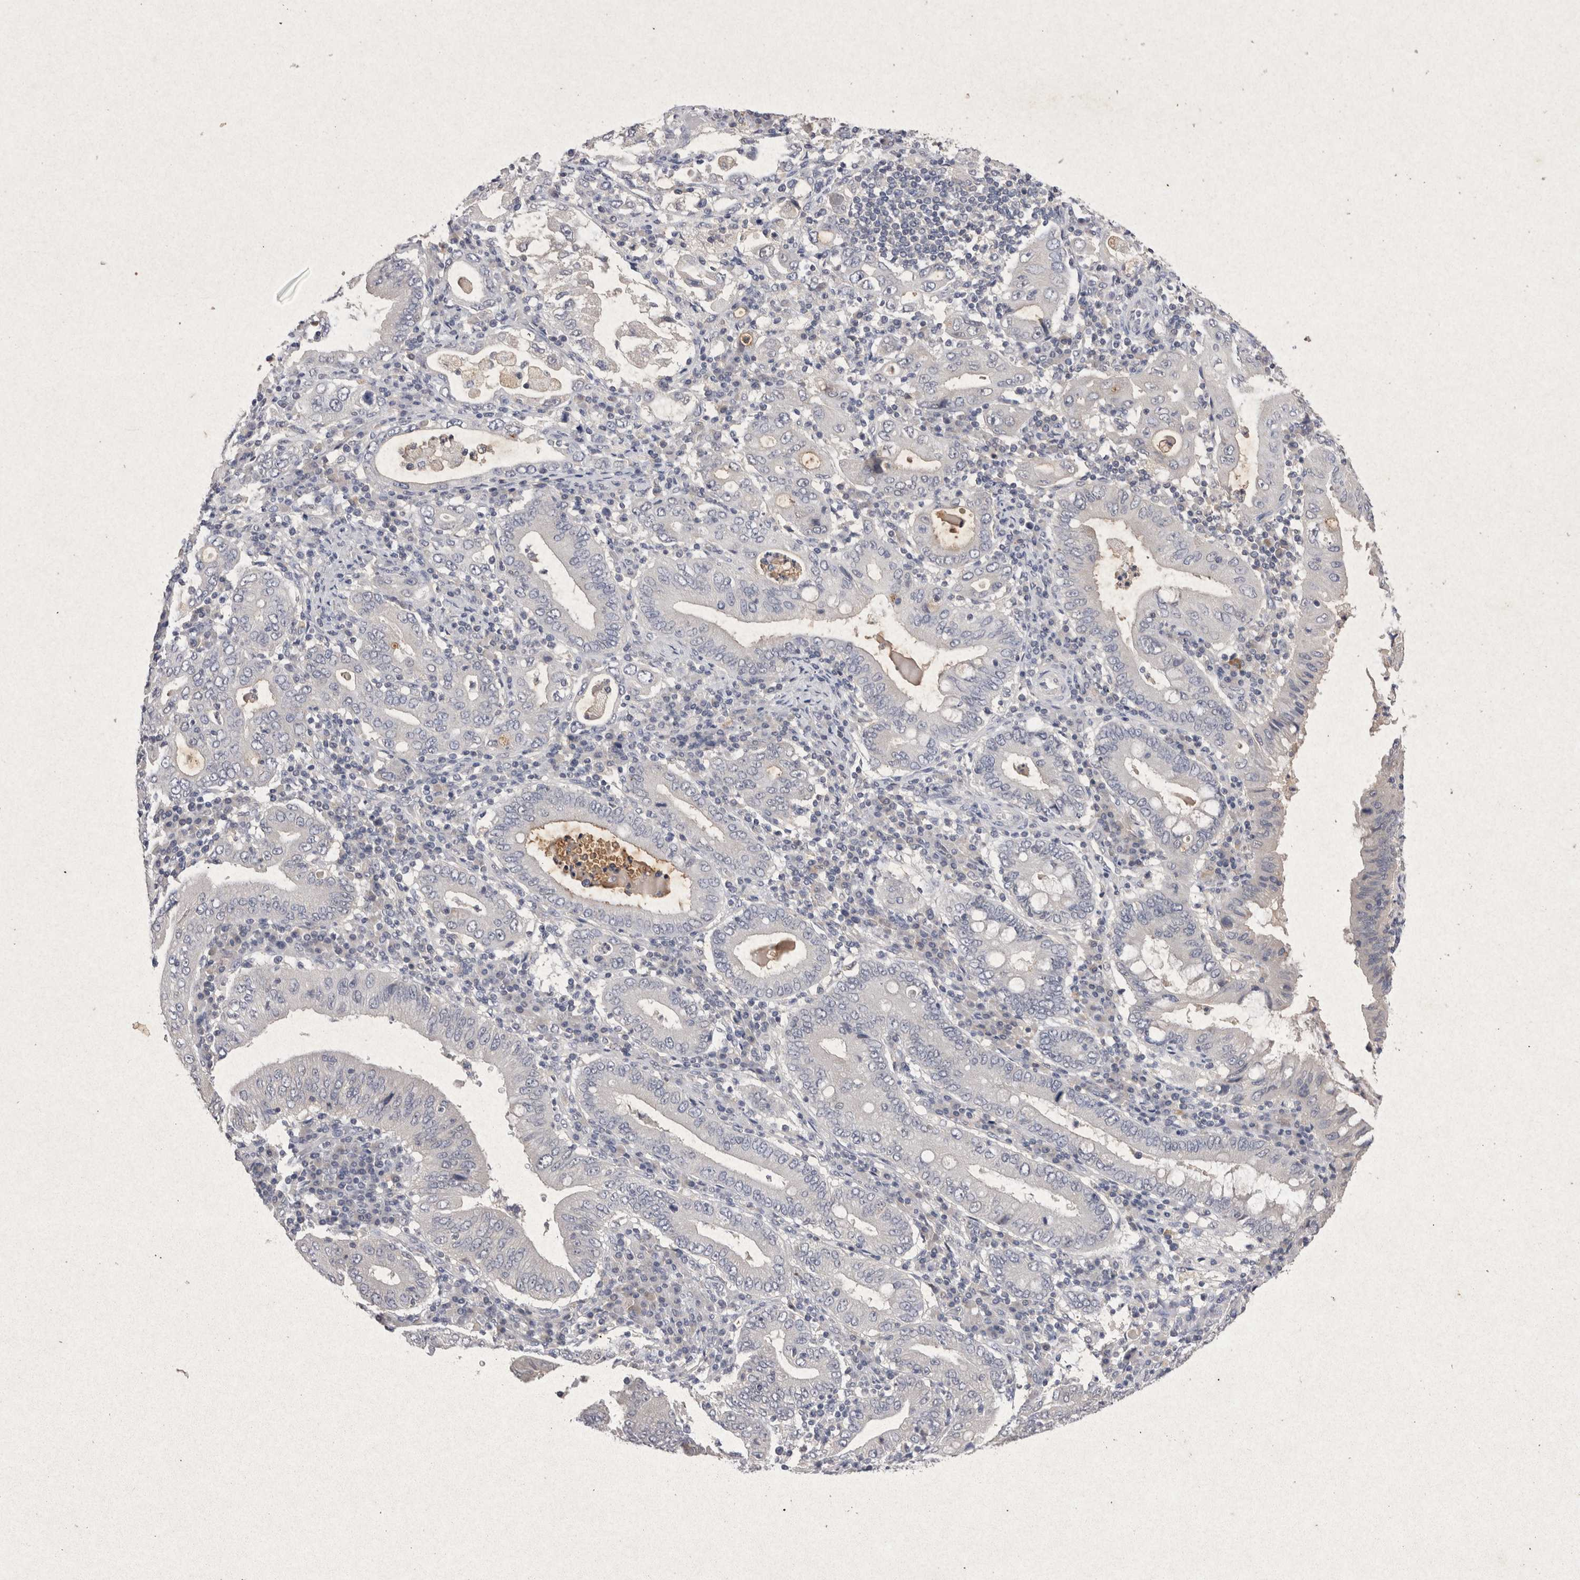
{"staining": {"intensity": "negative", "quantity": "none", "location": "none"}, "tissue": "stomach cancer", "cell_type": "Tumor cells", "image_type": "cancer", "snomed": [{"axis": "morphology", "description": "Normal tissue, NOS"}, {"axis": "morphology", "description": "Adenocarcinoma, NOS"}, {"axis": "topography", "description": "Esophagus"}, {"axis": "topography", "description": "Stomach, upper"}, {"axis": "topography", "description": "Peripheral nerve tissue"}], "caption": "Stomach adenocarcinoma stained for a protein using immunohistochemistry (IHC) displays no staining tumor cells.", "gene": "RASSF3", "patient": {"sex": "male", "age": 62}}